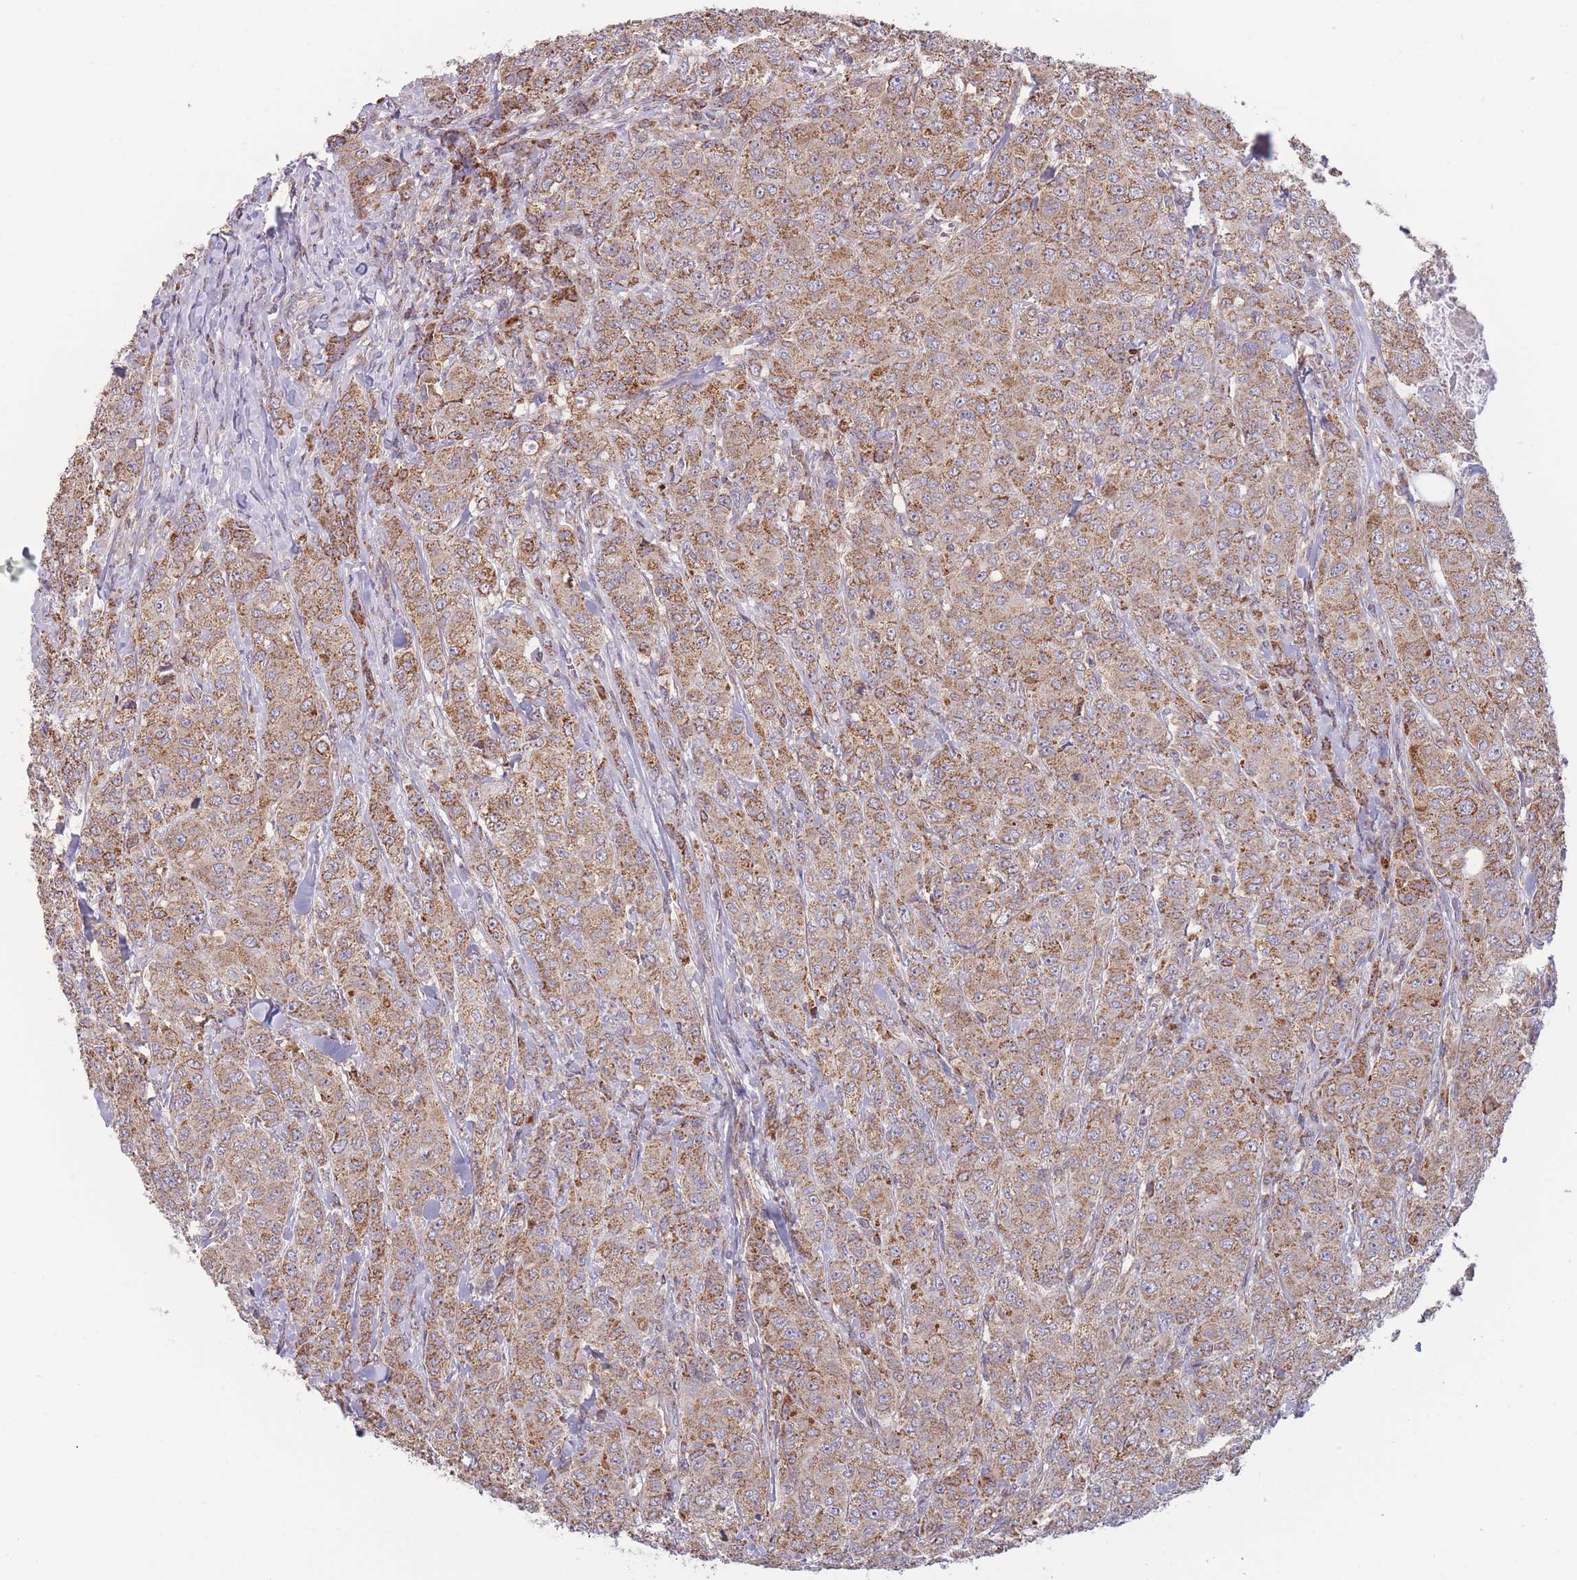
{"staining": {"intensity": "moderate", "quantity": ">75%", "location": "cytoplasmic/membranous"}, "tissue": "breast cancer", "cell_type": "Tumor cells", "image_type": "cancer", "snomed": [{"axis": "morphology", "description": "Duct carcinoma"}, {"axis": "topography", "description": "Breast"}], "caption": "Brown immunohistochemical staining in breast invasive ductal carcinoma reveals moderate cytoplasmic/membranous staining in approximately >75% of tumor cells.", "gene": "SLC25A42", "patient": {"sex": "female", "age": 43}}